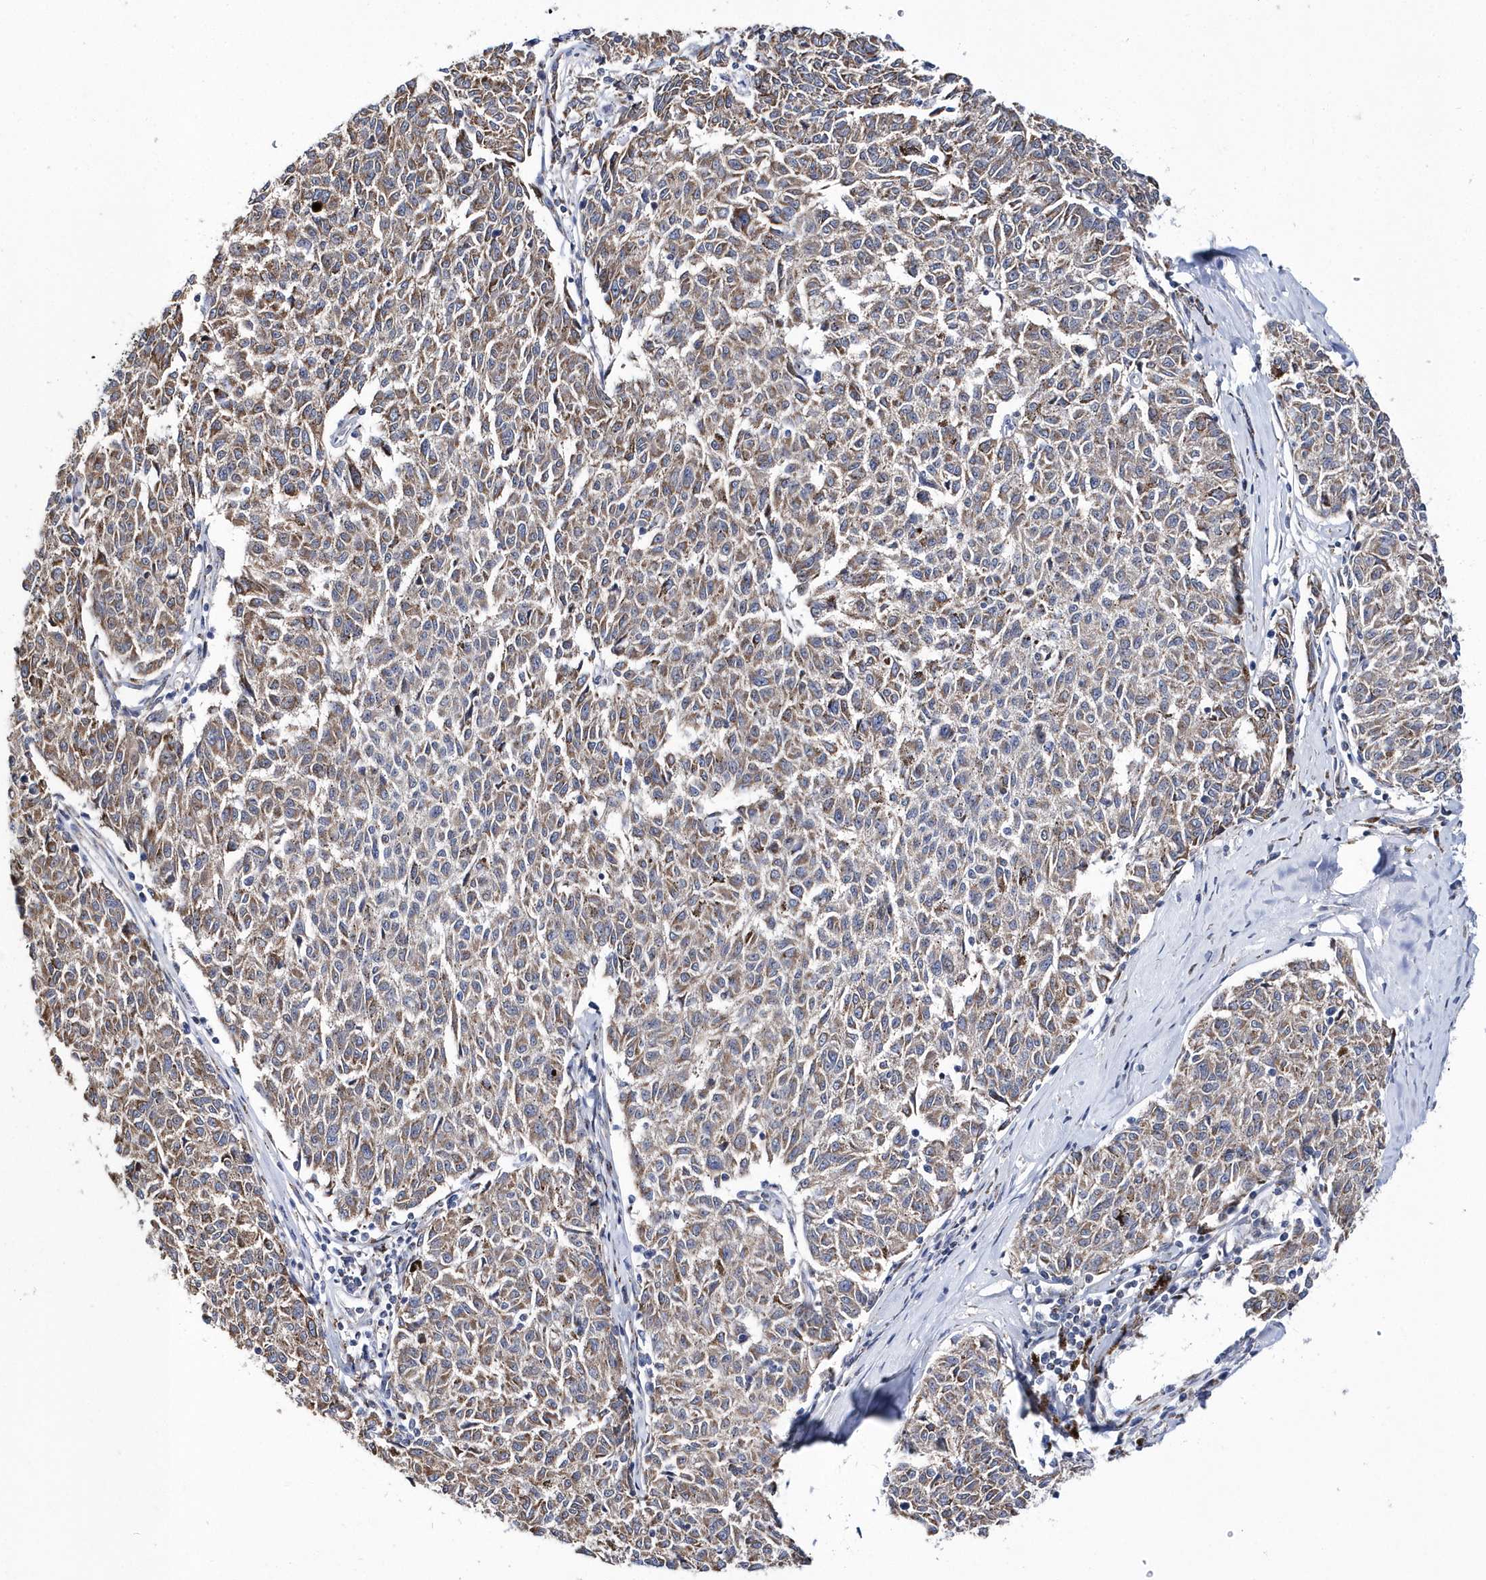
{"staining": {"intensity": "moderate", "quantity": ">75%", "location": "cytoplasmic/membranous"}, "tissue": "melanoma", "cell_type": "Tumor cells", "image_type": "cancer", "snomed": [{"axis": "morphology", "description": "Malignant melanoma, NOS"}, {"axis": "topography", "description": "Skin"}], "caption": "A photomicrograph showing moderate cytoplasmic/membranous positivity in approximately >75% of tumor cells in melanoma, as visualized by brown immunohistochemical staining.", "gene": "SPATA5", "patient": {"sex": "female", "age": 72}}